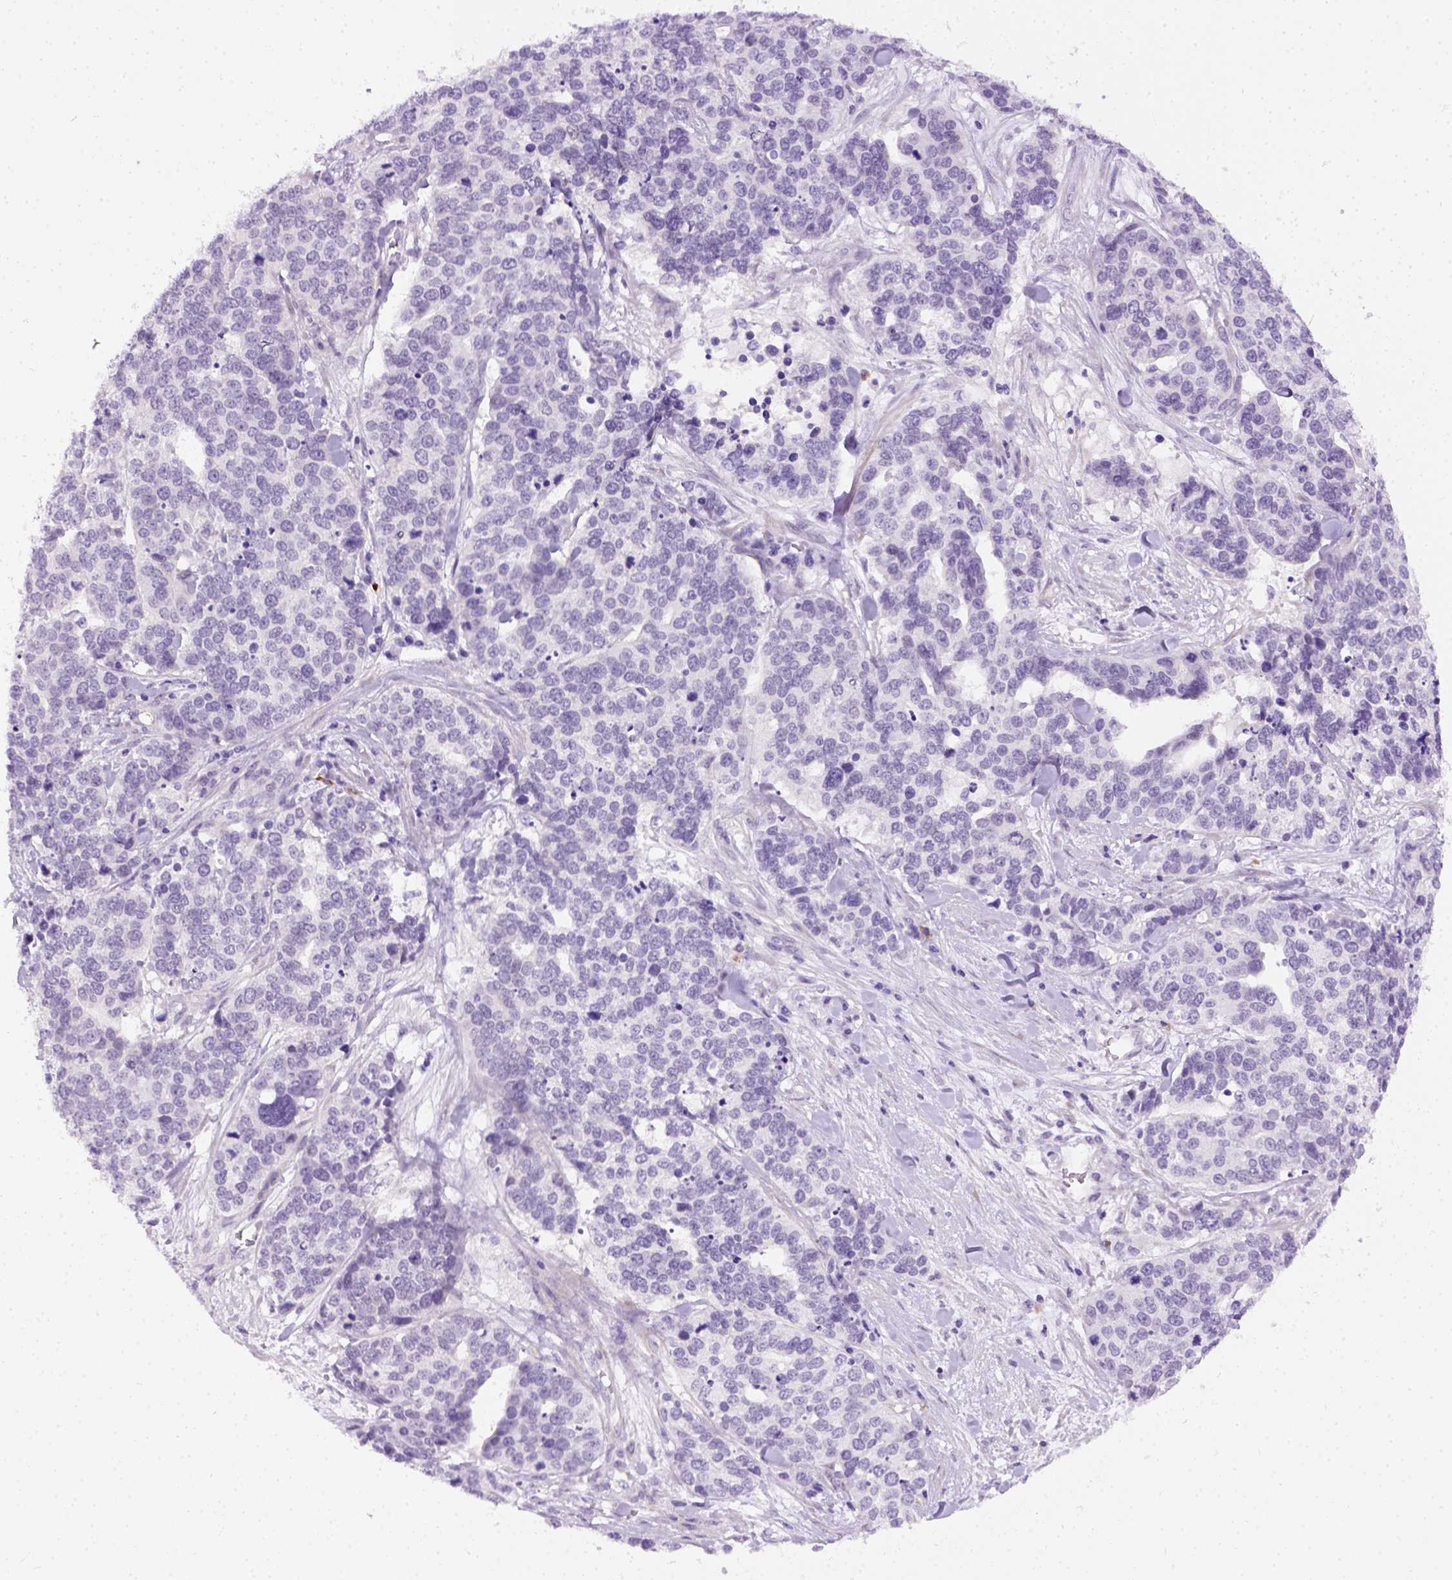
{"staining": {"intensity": "negative", "quantity": "none", "location": "none"}, "tissue": "ovarian cancer", "cell_type": "Tumor cells", "image_type": "cancer", "snomed": [{"axis": "morphology", "description": "Carcinoma, endometroid"}, {"axis": "topography", "description": "Ovary"}], "caption": "Ovarian endometroid carcinoma was stained to show a protein in brown. There is no significant expression in tumor cells.", "gene": "FAM184B", "patient": {"sex": "female", "age": 65}}